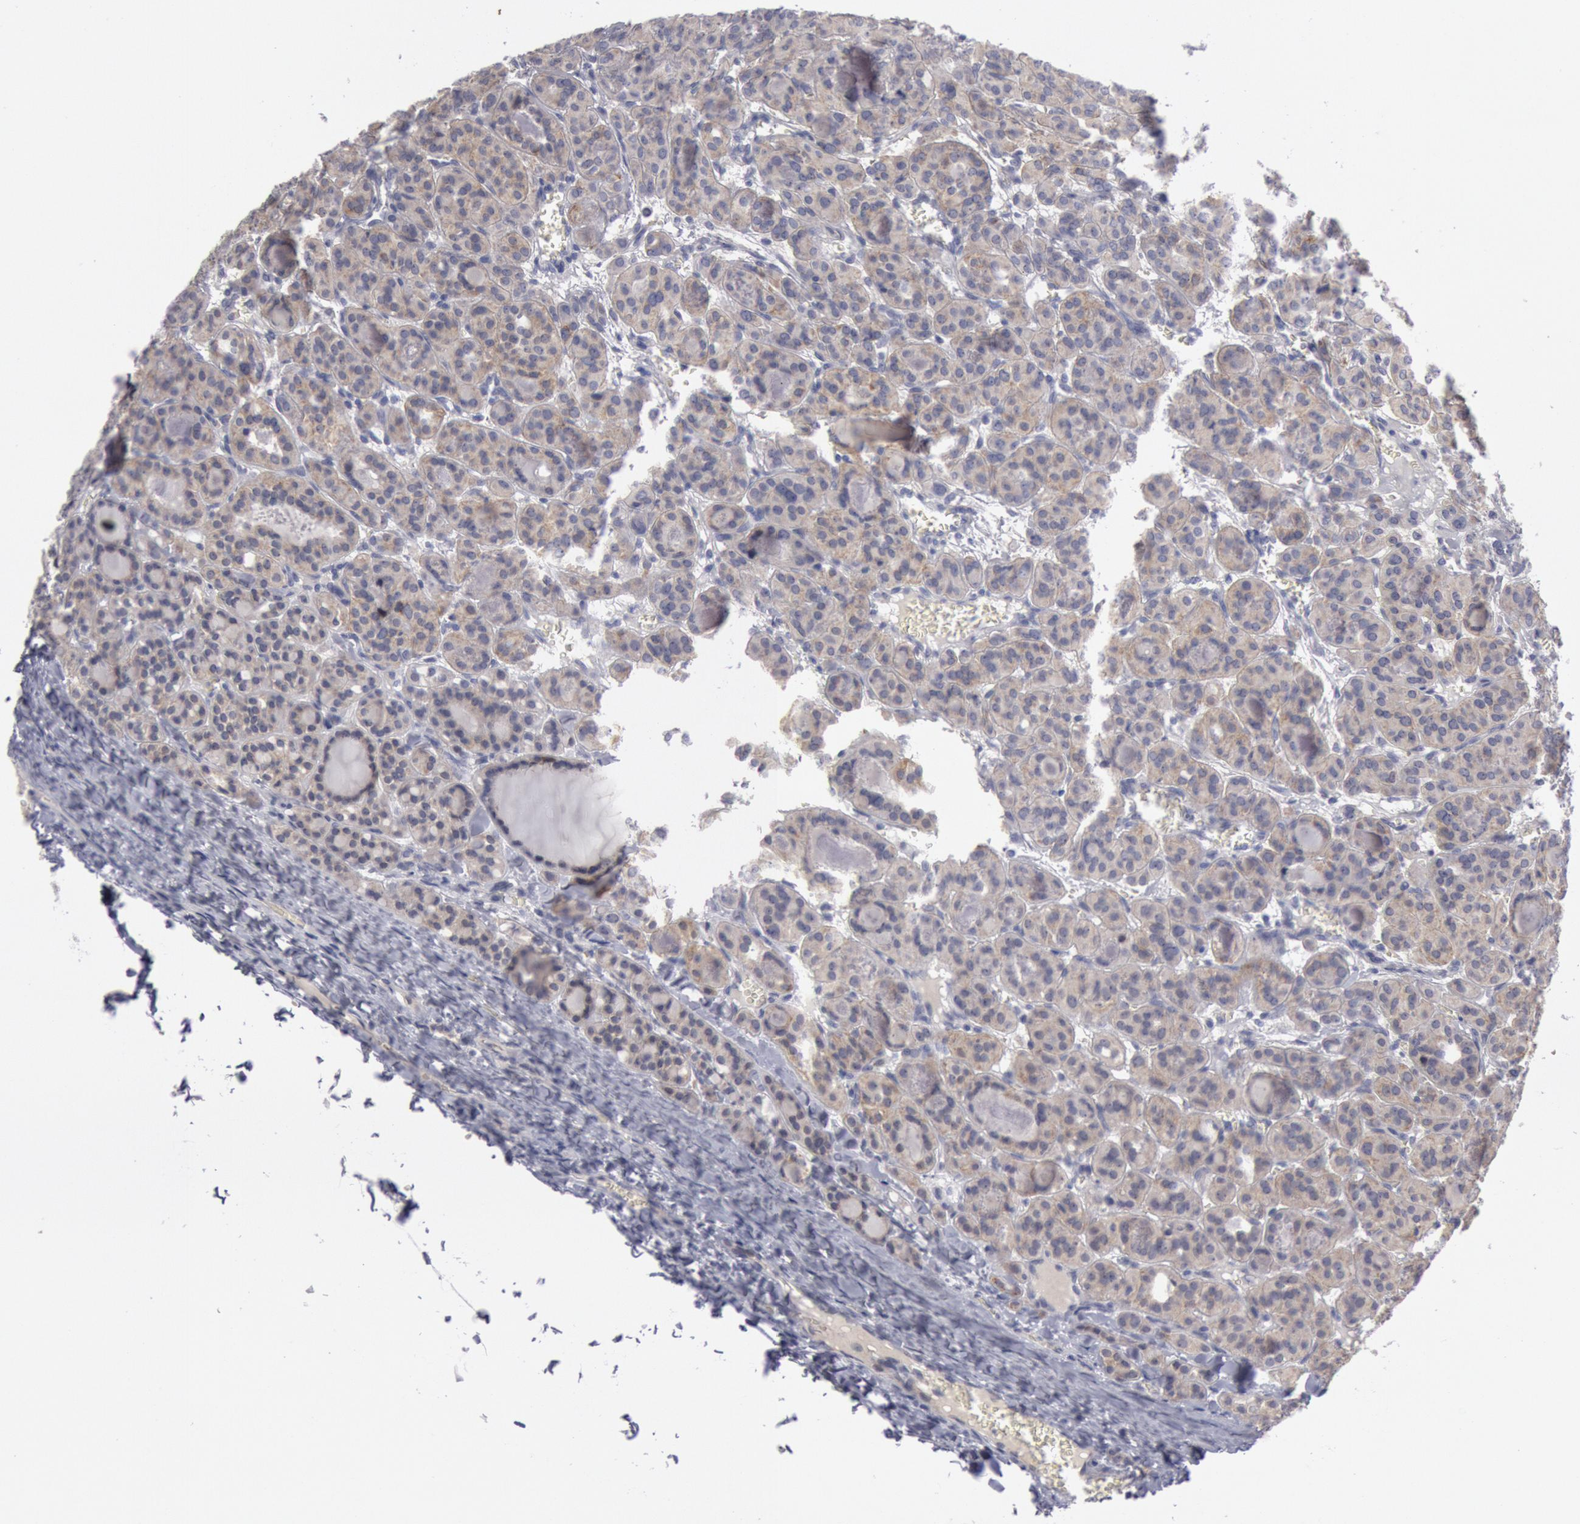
{"staining": {"intensity": "weak", "quantity": "25%-75%", "location": "cytoplasmic/membranous"}, "tissue": "thyroid cancer", "cell_type": "Tumor cells", "image_type": "cancer", "snomed": [{"axis": "morphology", "description": "Follicular adenoma carcinoma, NOS"}, {"axis": "topography", "description": "Thyroid gland"}], "caption": "Follicular adenoma carcinoma (thyroid) stained with a brown dye shows weak cytoplasmic/membranous positive staining in about 25%-75% of tumor cells.", "gene": "JOSD1", "patient": {"sex": "female", "age": 71}}